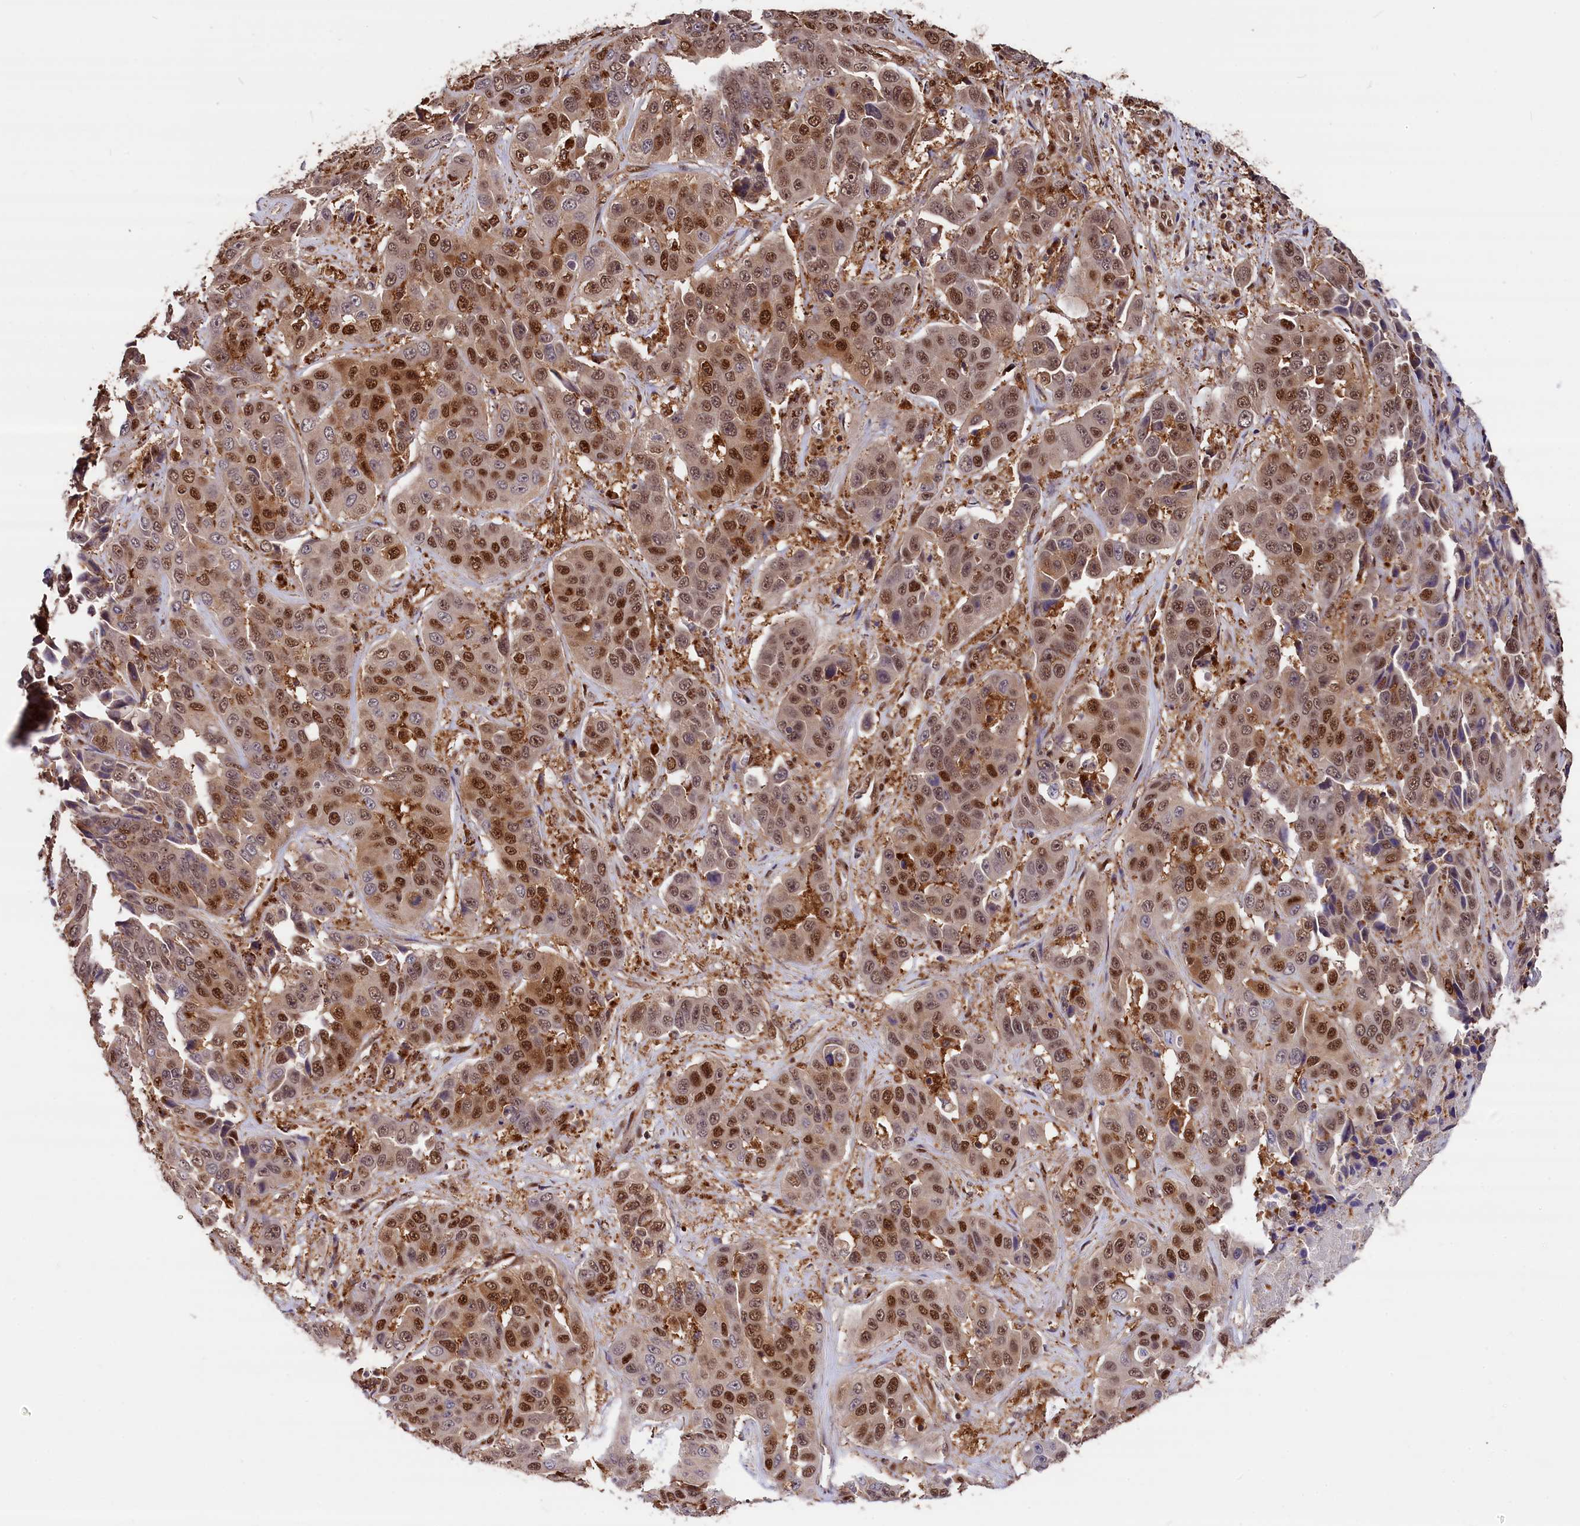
{"staining": {"intensity": "moderate", "quantity": ">75%", "location": "nuclear"}, "tissue": "liver cancer", "cell_type": "Tumor cells", "image_type": "cancer", "snomed": [{"axis": "morphology", "description": "Cholangiocarcinoma"}, {"axis": "topography", "description": "Liver"}], "caption": "Human liver cholangiocarcinoma stained with a protein marker reveals moderate staining in tumor cells.", "gene": "ADRM1", "patient": {"sex": "female", "age": 52}}